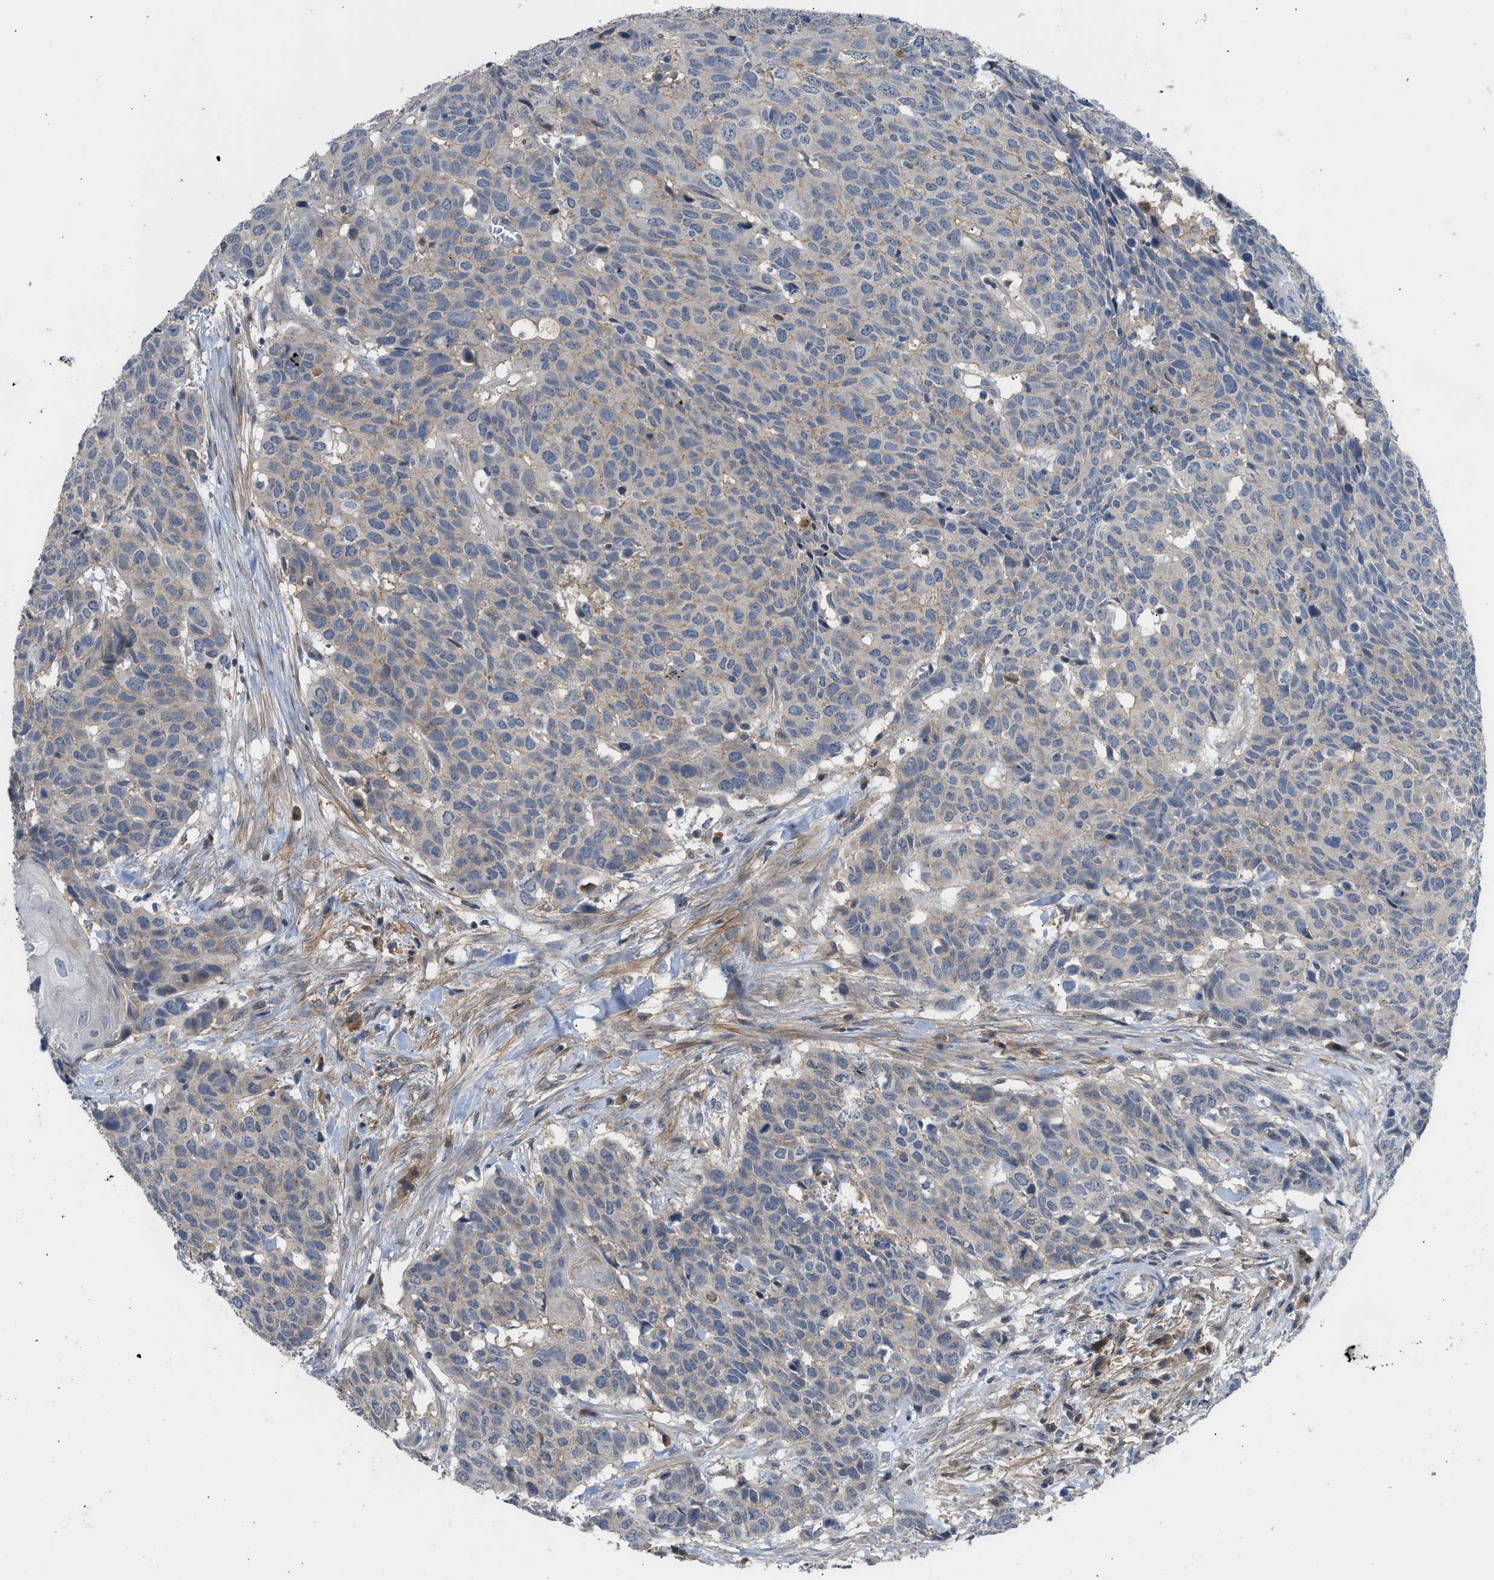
{"staining": {"intensity": "weak", "quantity": "25%-75%", "location": "cytoplasmic/membranous"}, "tissue": "head and neck cancer", "cell_type": "Tumor cells", "image_type": "cancer", "snomed": [{"axis": "morphology", "description": "Squamous cell carcinoma, NOS"}, {"axis": "topography", "description": "Head-Neck"}], "caption": "Approximately 25%-75% of tumor cells in squamous cell carcinoma (head and neck) show weak cytoplasmic/membranous protein expression as visualized by brown immunohistochemical staining.", "gene": "RHBDF2", "patient": {"sex": "male", "age": 66}}